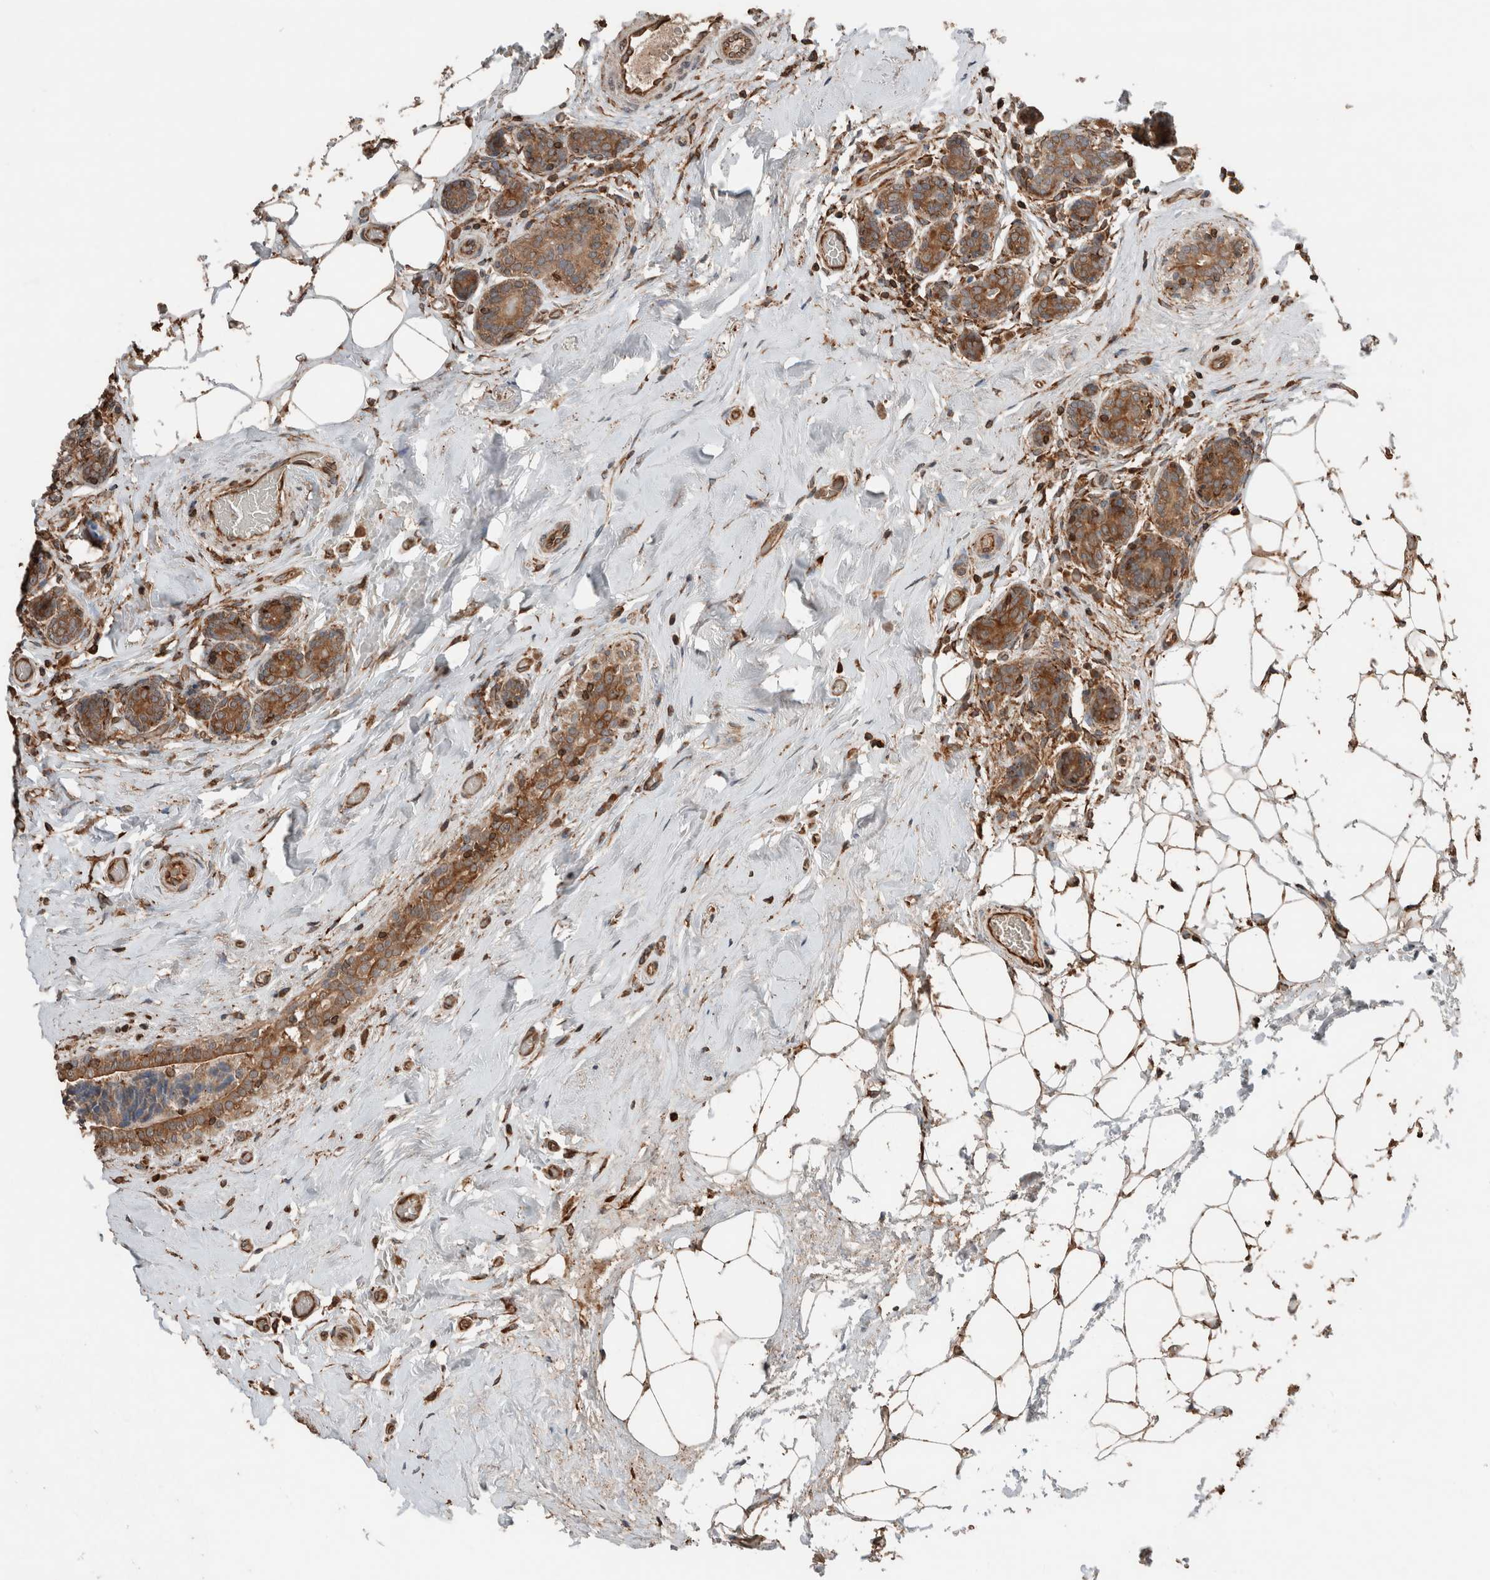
{"staining": {"intensity": "moderate", "quantity": ">75%", "location": "cytoplasmic/membranous"}, "tissue": "breast cancer", "cell_type": "Tumor cells", "image_type": "cancer", "snomed": [{"axis": "morphology", "description": "Normal tissue, NOS"}, {"axis": "morphology", "description": "Duct carcinoma"}, {"axis": "topography", "description": "Breast"}], "caption": "Breast cancer (infiltrating ductal carcinoma) stained with a brown dye displays moderate cytoplasmic/membranous positive staining in approximately >75% of tumor cells.", "gene": "ERAP2", "patient": {"sex": "female", "age": 43}}